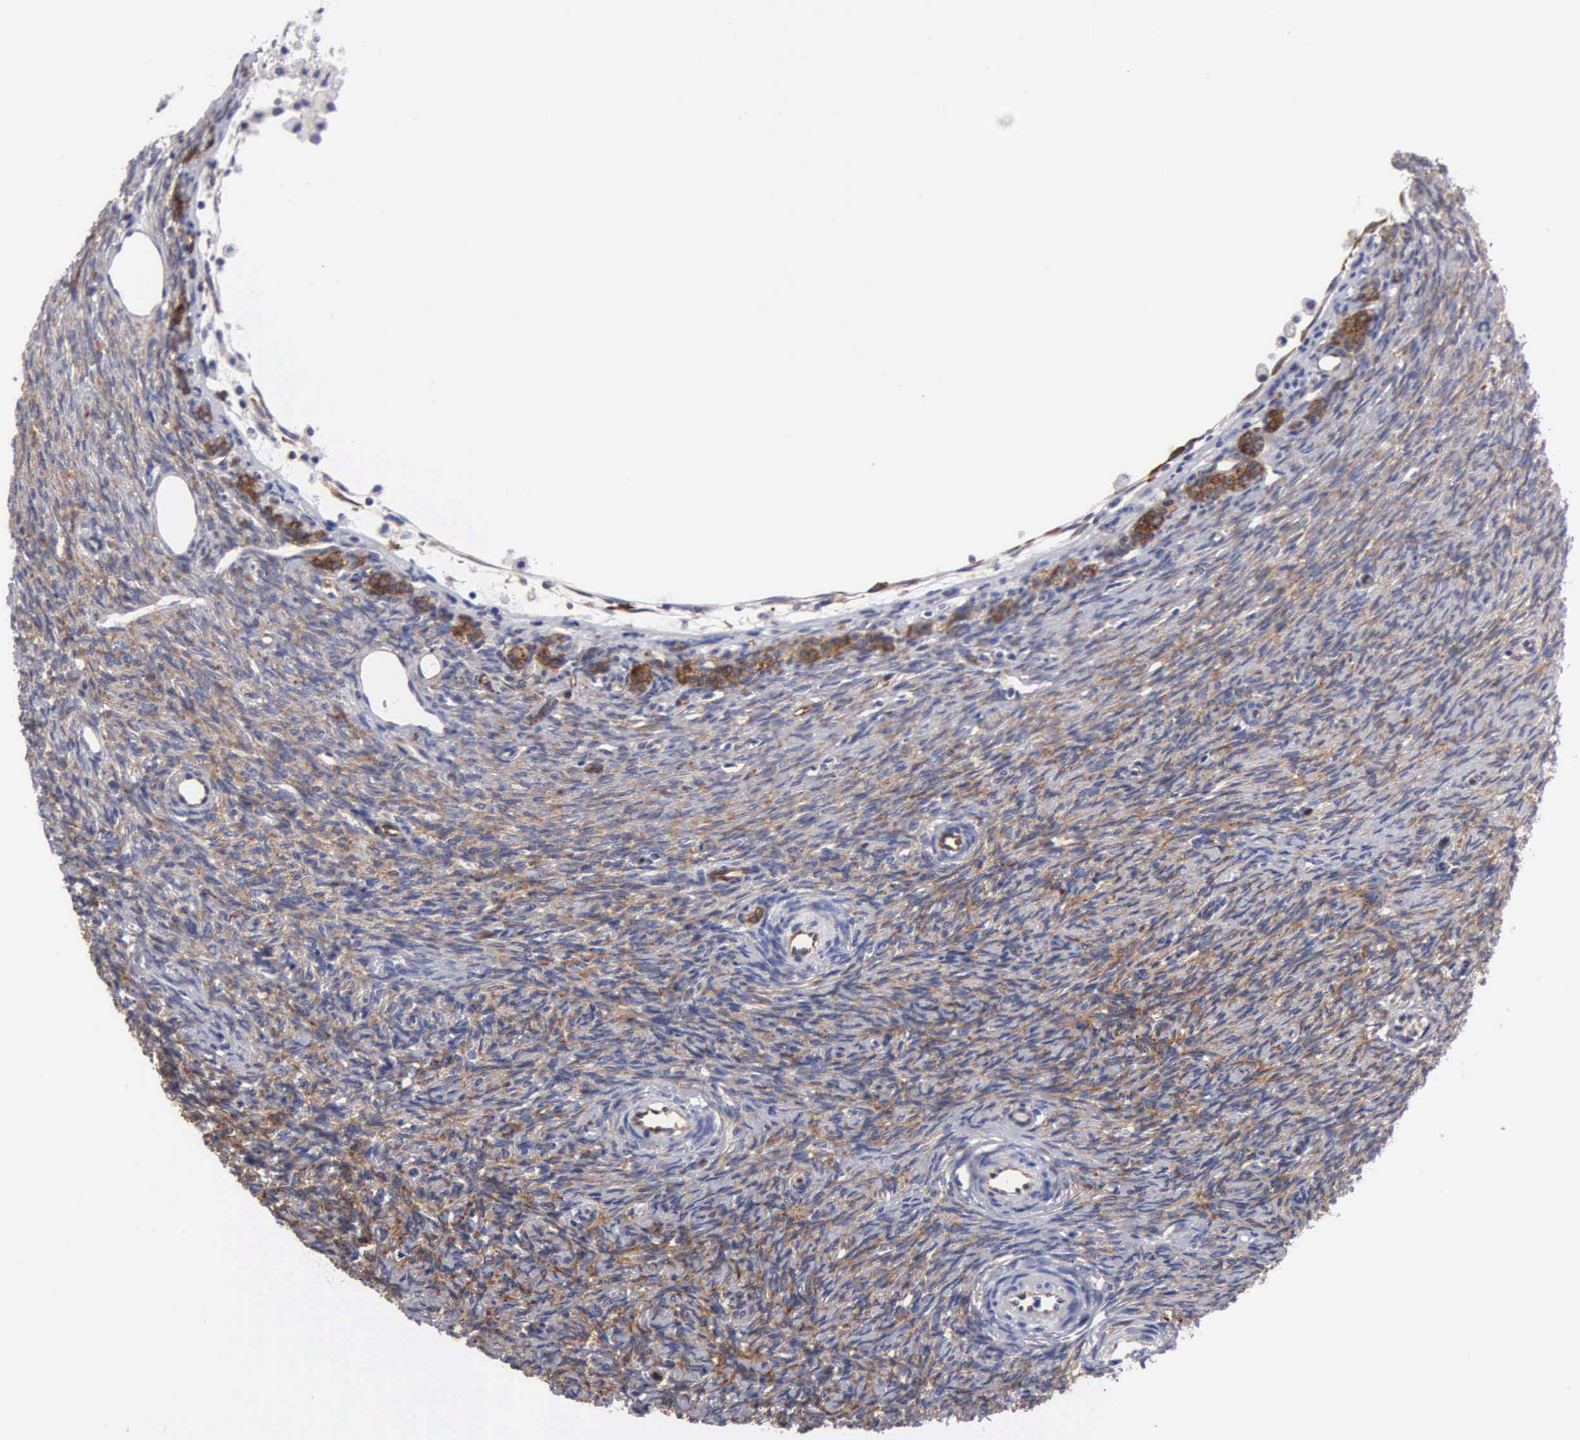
{"staining": {"intensity": "moderate", "quantity": "25%-75%", "location": "cytoplasmic/membranous"}, "tissue": "ovary", "cell_type": "Follicle cells", "image_type": "normal", "snomed": [{"axis": "morphology", "description": "Normal tissue, NOS"}, {"axis": "topography", "description": "Ovary"}], "caption": "Immunohistochemistry (IHC) of benign human ovary exhibits medium levels of moderate cytoplasmic/membranous expression in about 25%-75% of follicle cells. The protein of interest is stained brown, and the nuclei are stained in blue (DAB IHC with brightfield microscopy, high magnification).", "gene": "RDX", "patient": {"sex": "female", "age": 32}}